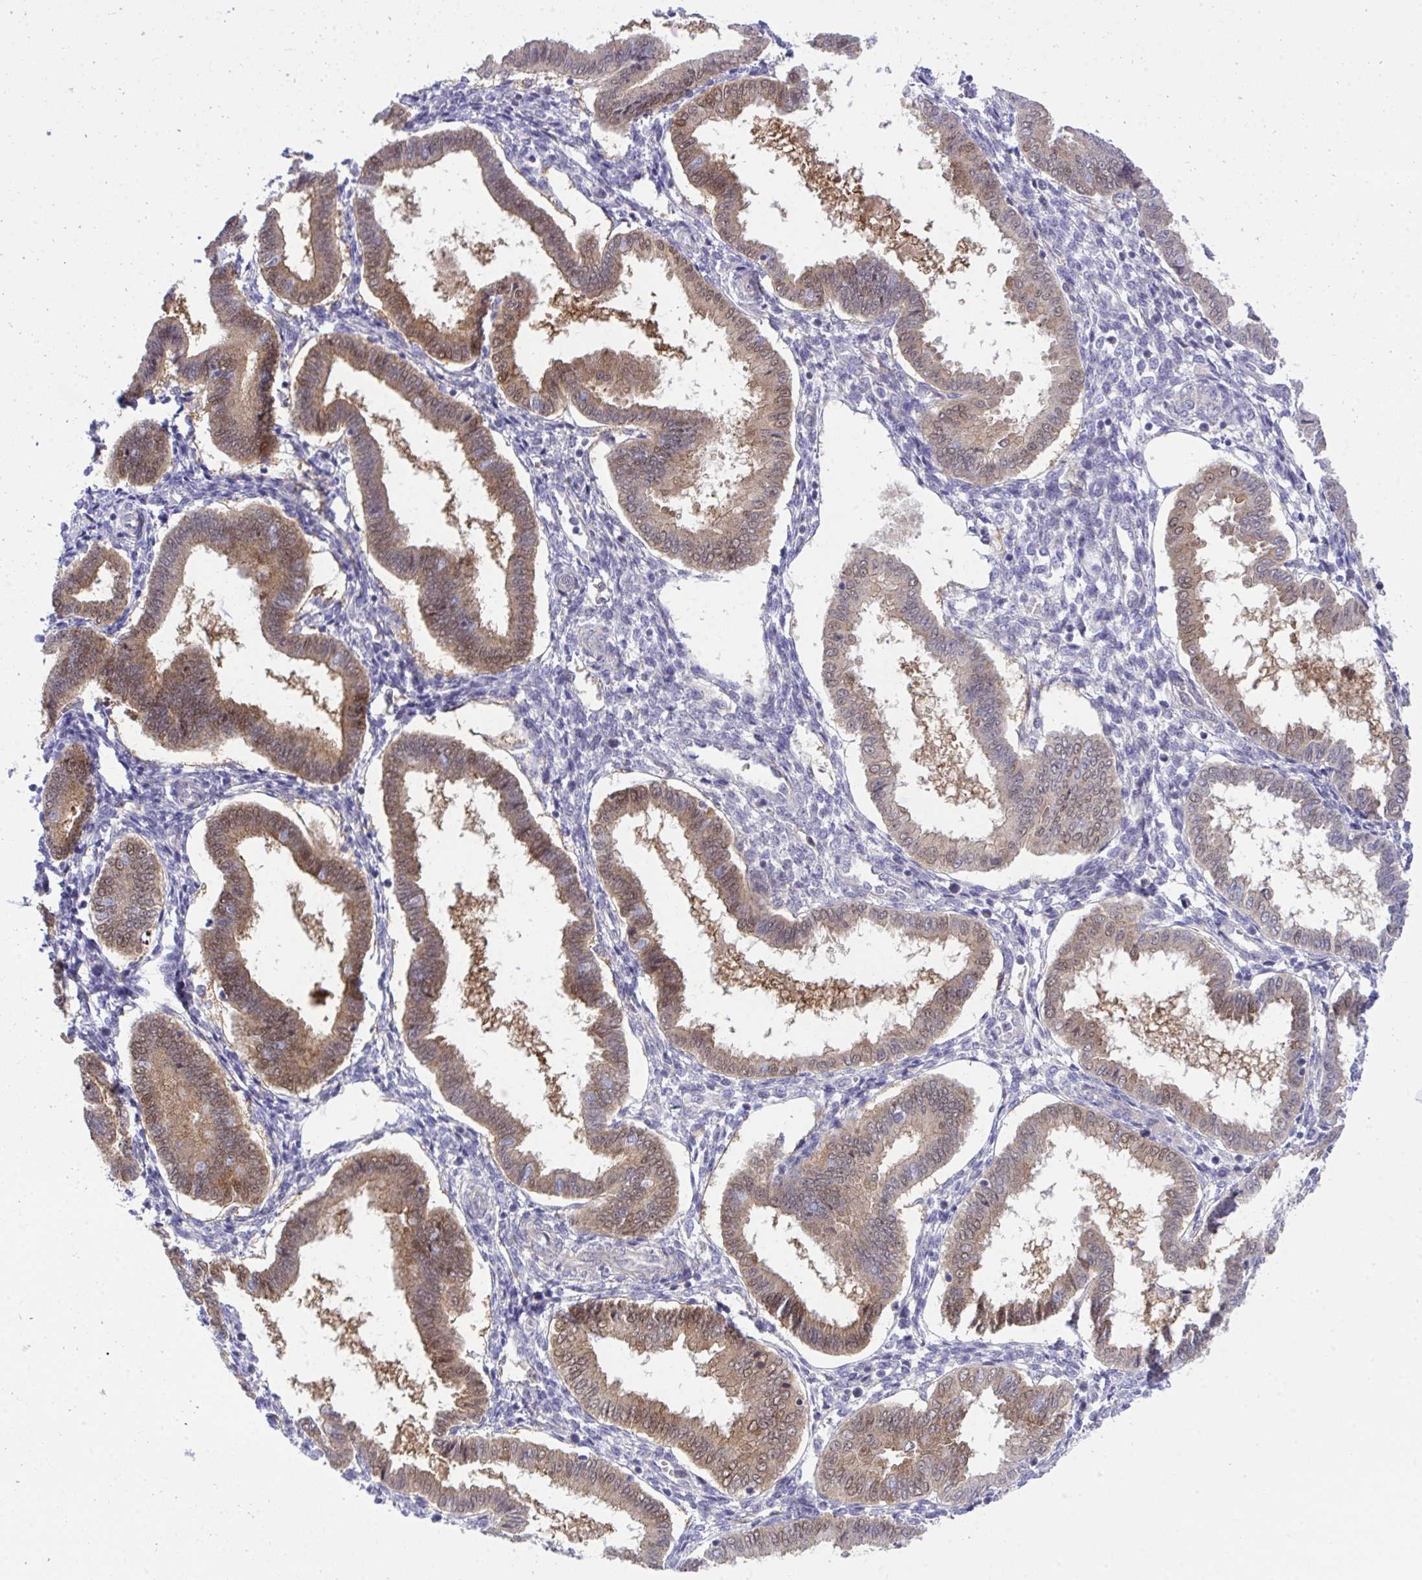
{"staining": {"intensity": "negative", "quantity": "none", "location": "none"}, "tissue": "endometrium", "cell_type": "Cells in endometrial stroma", "image_type": "normal", "snomed": [{"axis": "morphology", "description": "Normal tissue, NOS"}, {"axis": "topography", "description": "Endometrium"}], "caption": "IHC image of normal endometrium: endometrium stained with DAB reveals no significant protein positivity in cells in endometrial stroma.", "gene": "HOXD12", "patient": {"sex": "female", "age": 24}}